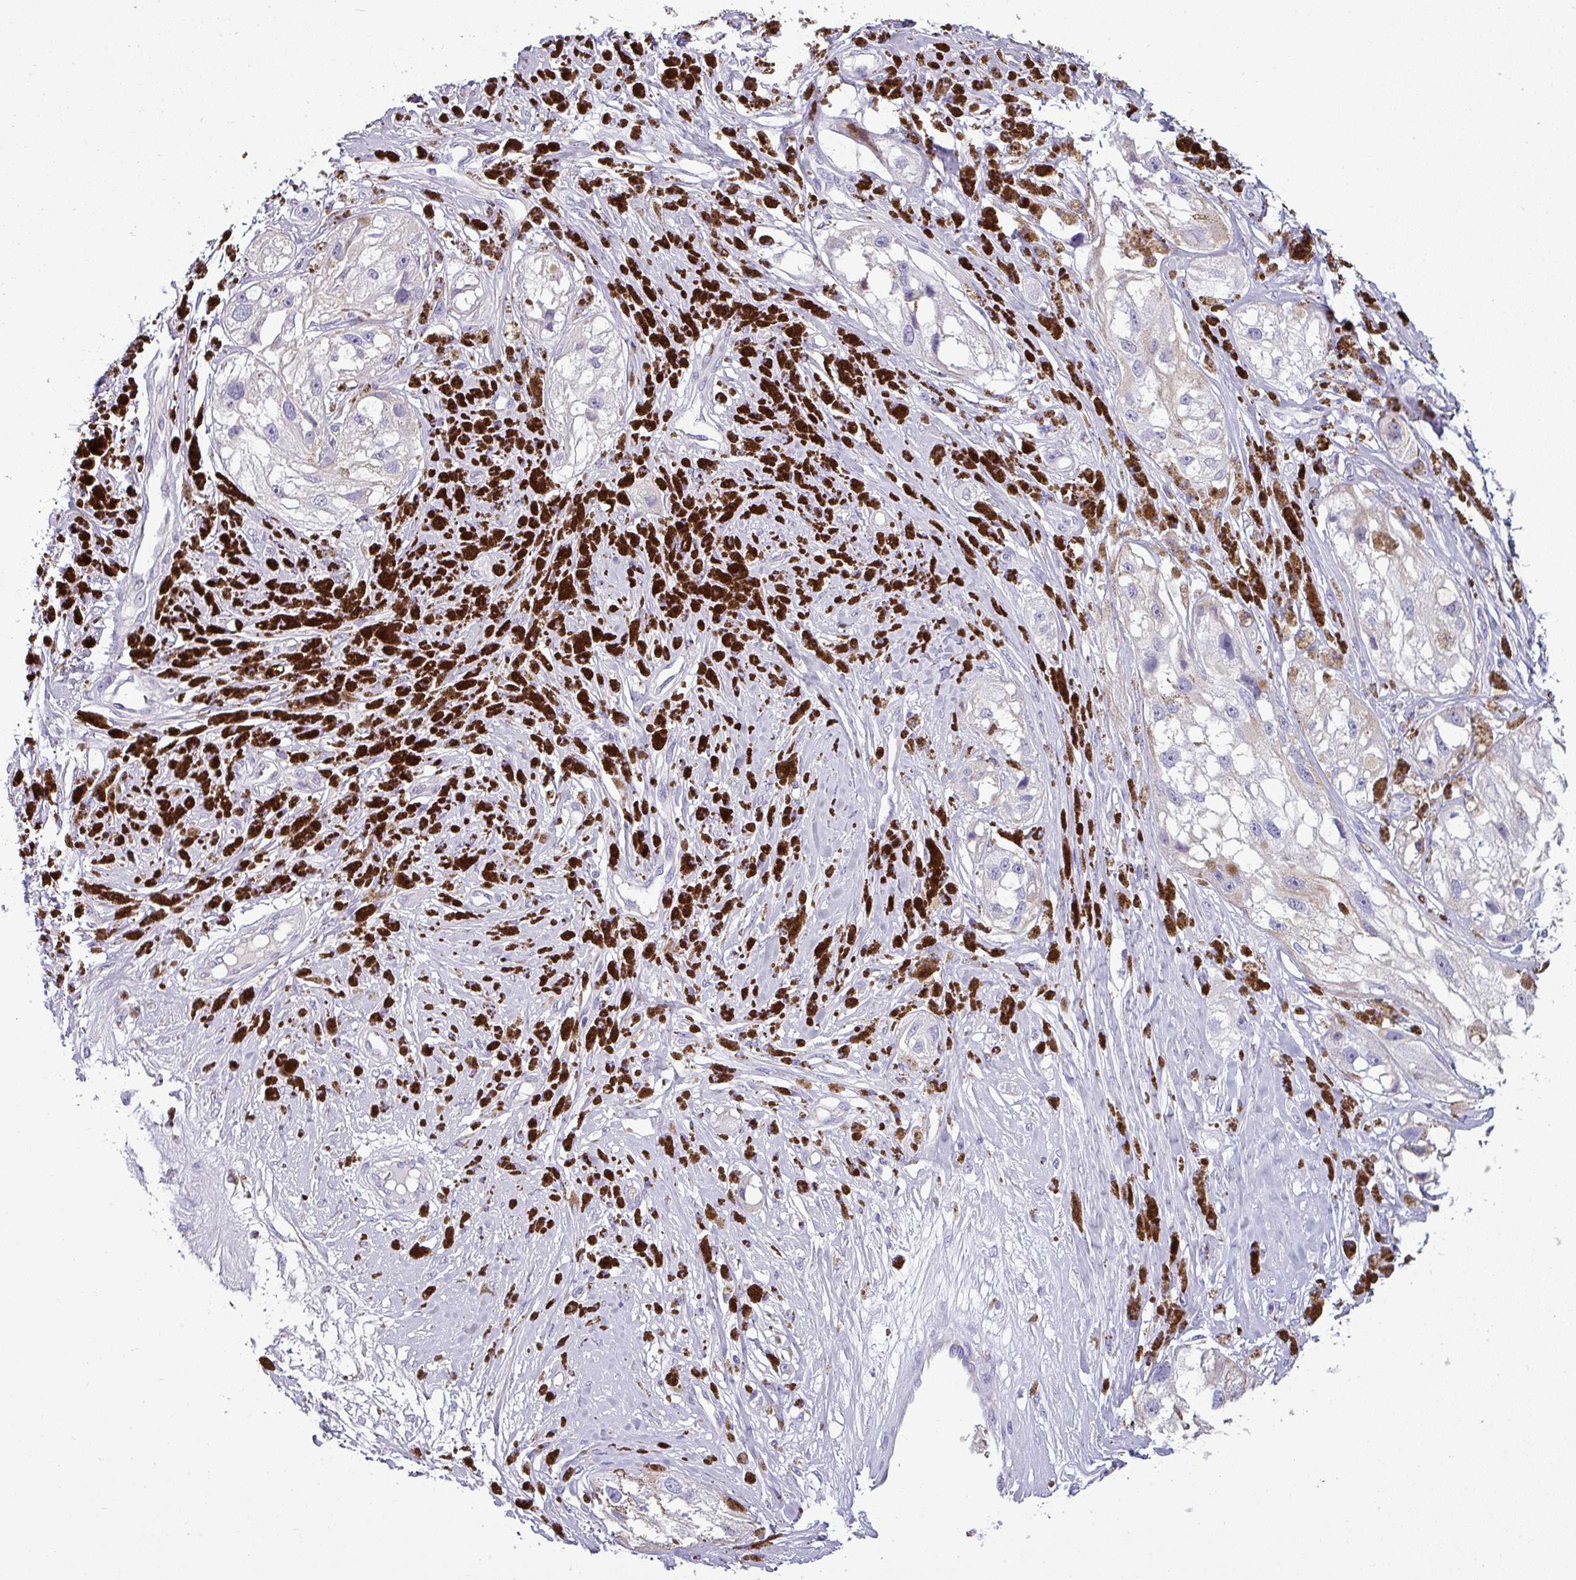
{"staining": {"intensity": "negative", "quantity": "none", "location": "none"}, "tissue": "melanoma", "cell_type": "Tumor cells", "image_type": "cancer", "snomed": [{"axis": "morphology", "description": "Malignant melanoma, NOS"}, {"axis": "topography", "description": "Skin"}], "caption": "The IHC image has no significant staining in tumor cells of malignant melanoma tissue.", "gene": "VCX2", "patient": {"sex": "male", "age": 88}}